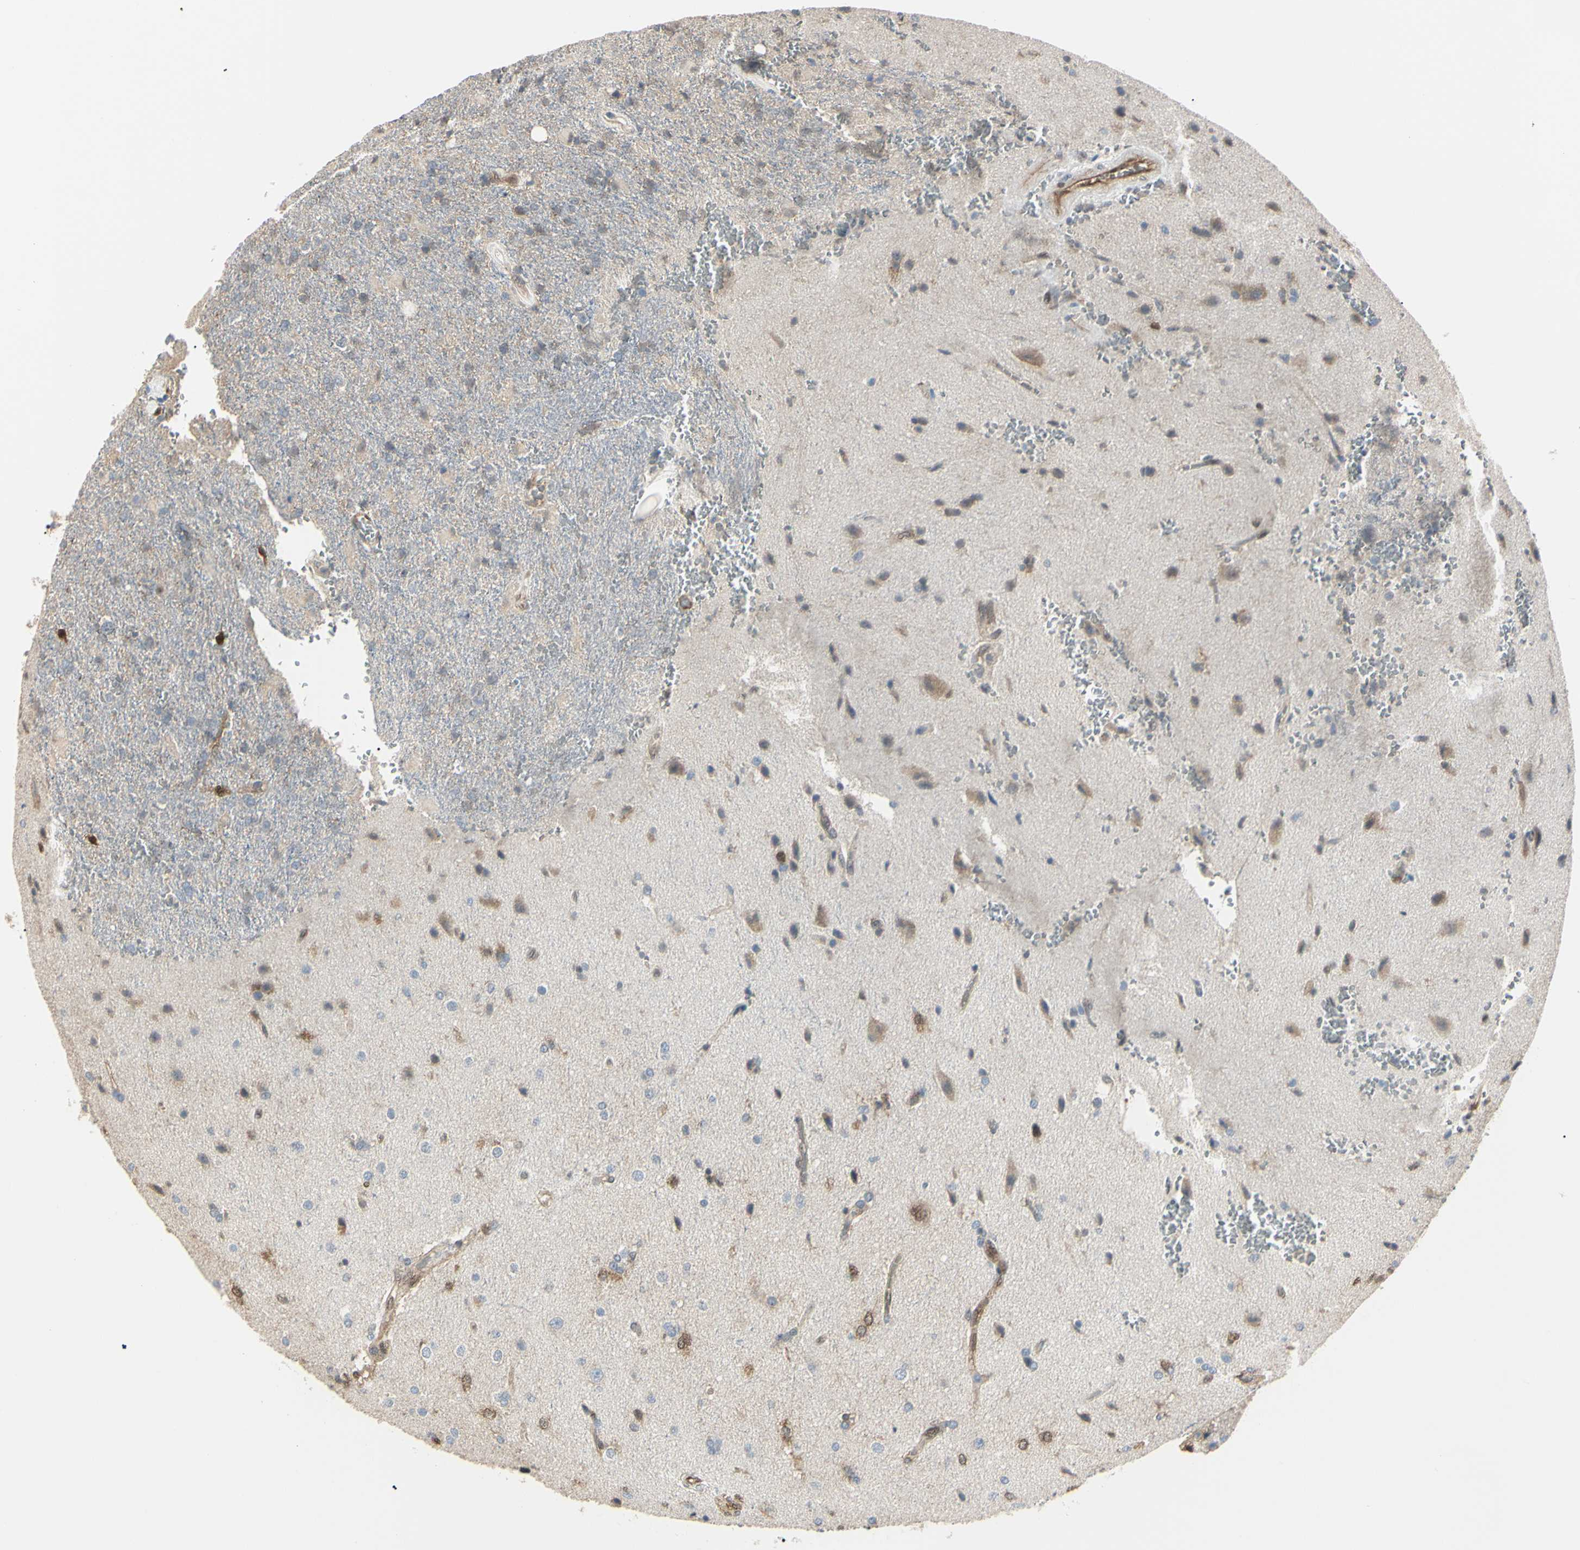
{"staining": {"intensity": "strong", "quantity": "<25%", "location": "cytoplasmic/membranous,nuclear"}, "tissue": "glioma", "cell_type": "Tumor cells", "image_type": "cancer", "snomed": [{"axis": "morphology", "description": "Glioma, malignant, High grade"}, {"axis": "topography", "description": "Brain"}], "caption": "High-power microscopy captured an IHC image of high-grade glioma (malignant), revealing strong cytoplasmic/membranous and nuclear expression in approximately <25% of tumor cells.", "gene": "AKR1C3", "patient": {"sex": "male", "age": 71}}